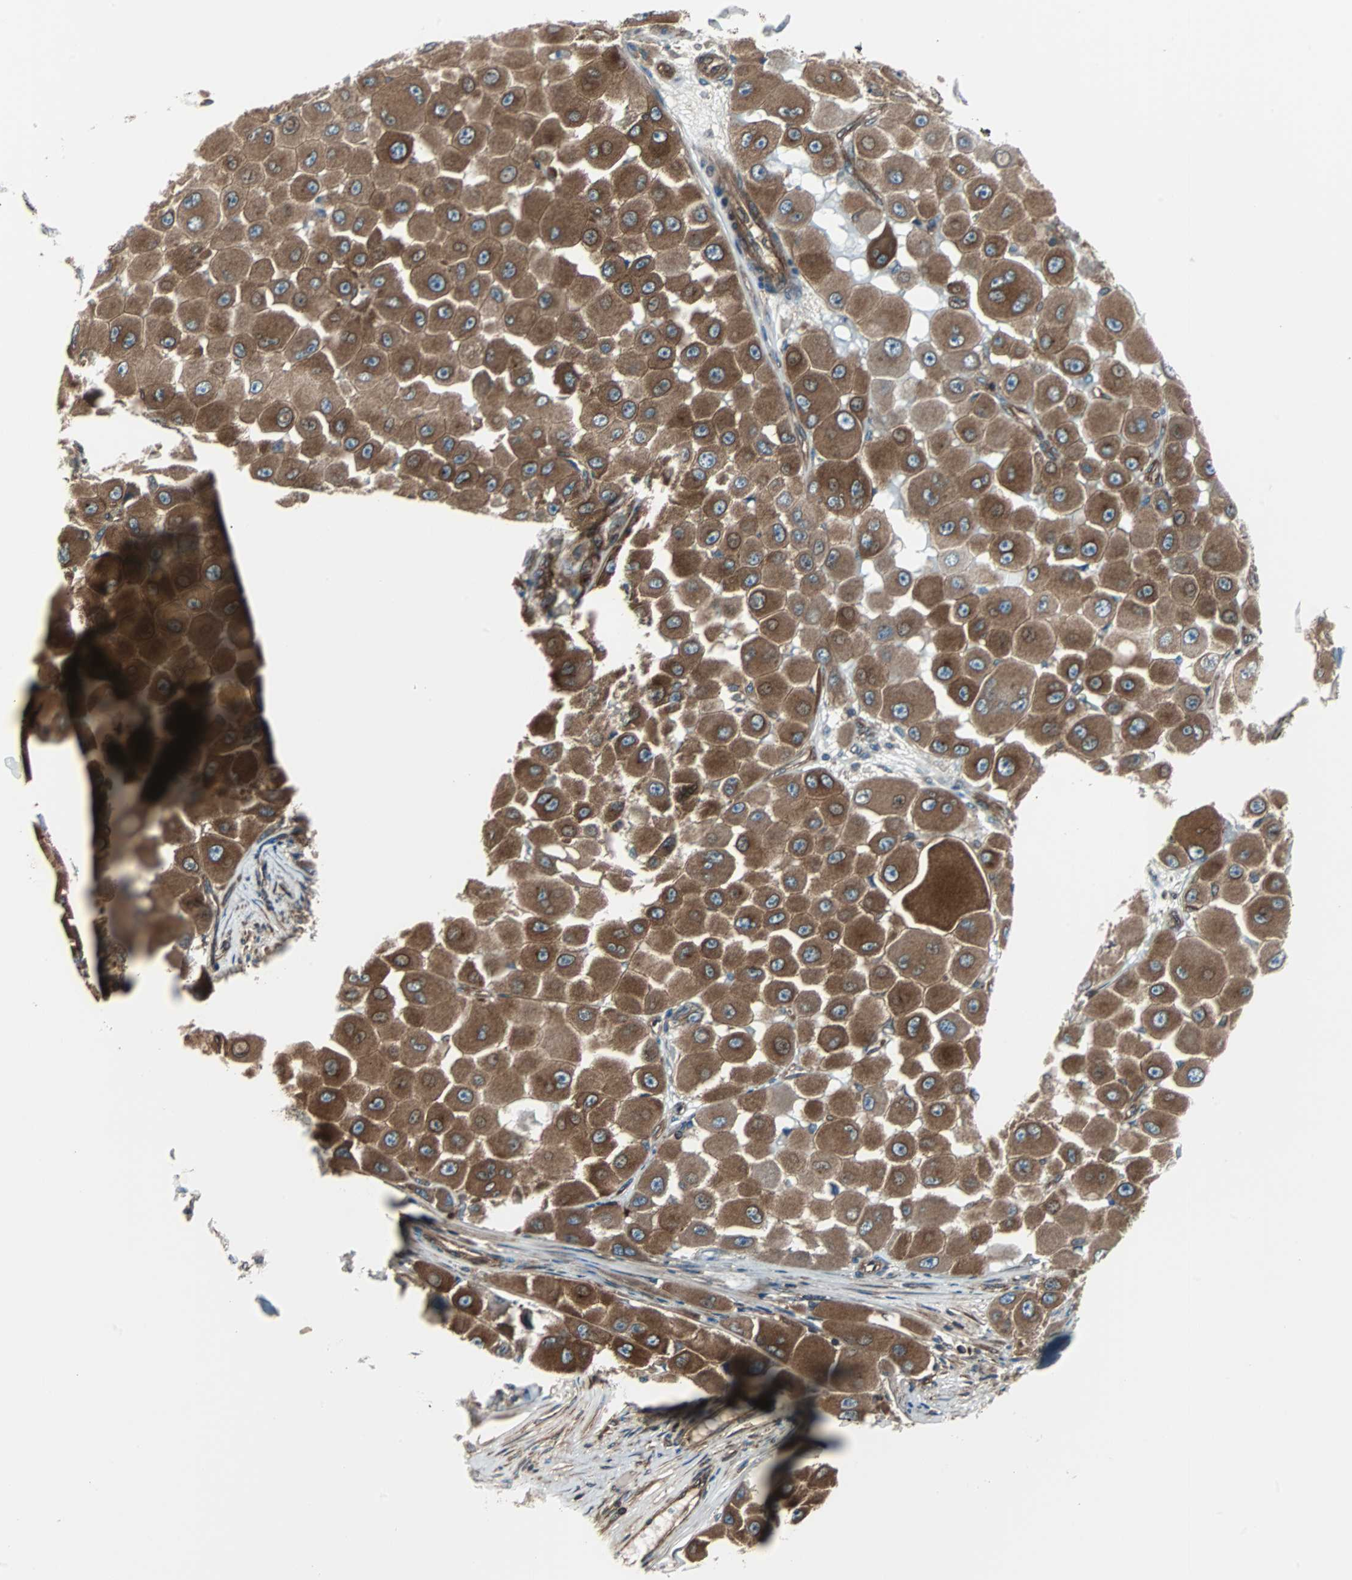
{"staining": {"intensity": "strong", "quantity": ">75%", "location": "cytoplasmic/membranous"}, "tissue": "melanoma", "cell_type": "Tumor cells", "image_type": "cancer", "snomed": [{"axis": "morphology", "description": "Malignant melanoma, NOS"}, {"axis": "topography", "description": "Skin"}], "caption": "Malignant melanoma tissue exhibits strong cytoplasmic/membranous staining in about >75% of tumor cells, visualized by immunohistochemistry.", "gene": "RELA", "patient": {"sex": "female", "age": 81}}